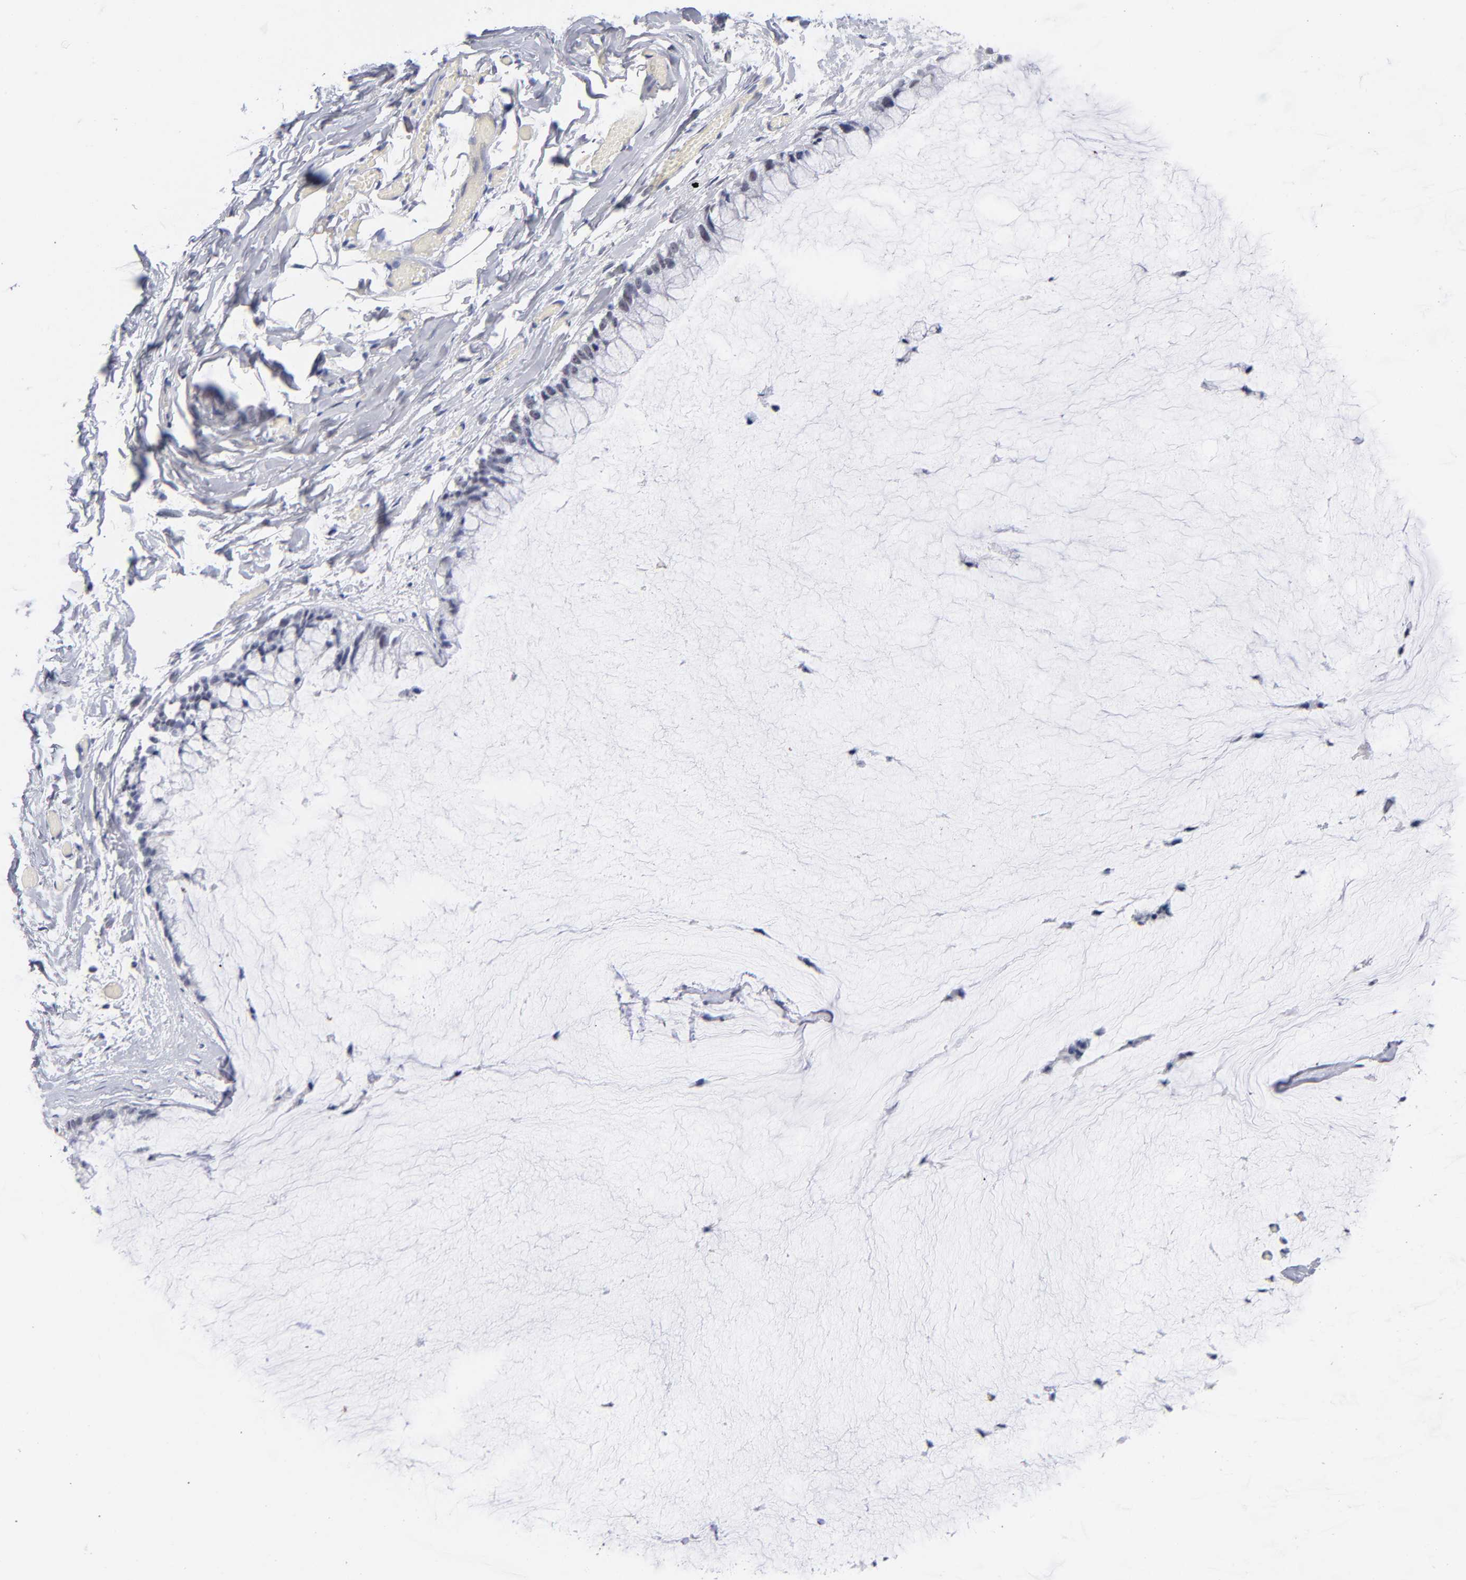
{"staining": {"intensity": "weak", "quantity": "<25%", "location": "nuclear"}, "tissue": "ovarian cancer", "cell_type": "Tumor cells", "image_type": "cancer", "snomed": [{"axis": "morphology", "description": "Cystadenocarcinoma, mucinous, NOS"}, {"axis": "topography", "description": "Ovary"}], "caption": "Tumor cells show no significant protein staining in ovarian mucinous cystadenocarcinoma.", "gene": "SNRPB", "patient": {"sex": "female", "age": 39}}